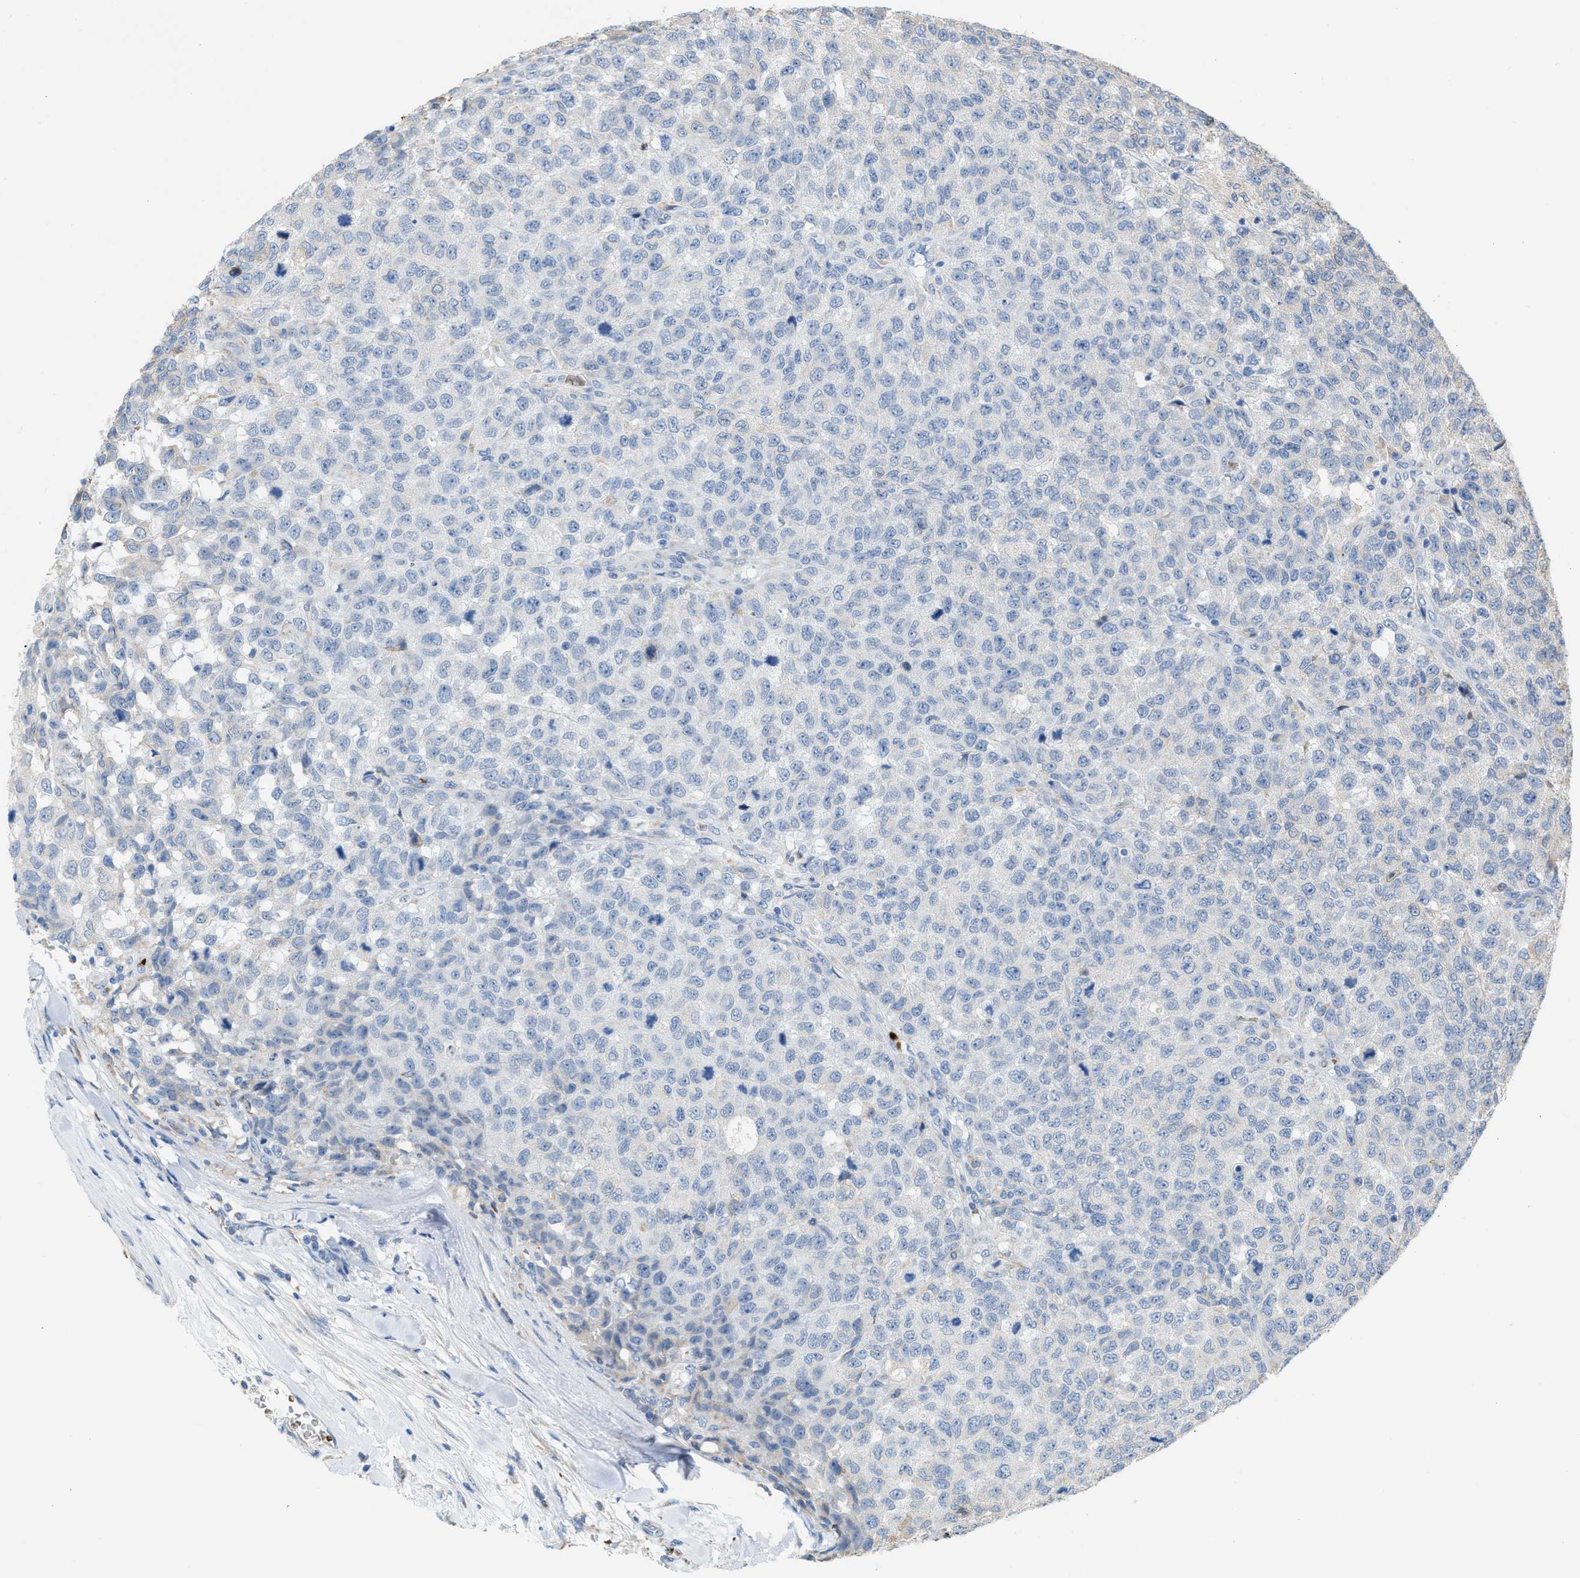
{"staining": {"intensity": "negative", "quantity": "none", "location": "none"}, "tissue": "testis cancer", "cell_type": "Tumor cells", "image_type": "cancer", "snomed": [{"axis": "morphology", "description": "Seminoma, NOS"}, {"axis": "topography", "description": "Testis"}], "caption": "Testis cancer was stained to show a protein in brown. There is no significant expression in tumor cells. The staining was performed using DAB (3,3'-diaminobenzidine) to visualize the protein expression in brown, while the nuclei were stained in blue with hematoxylin (Magnification: 20x).", "gene": "CA3", "patient": {"sex": "male", "age": 59}}